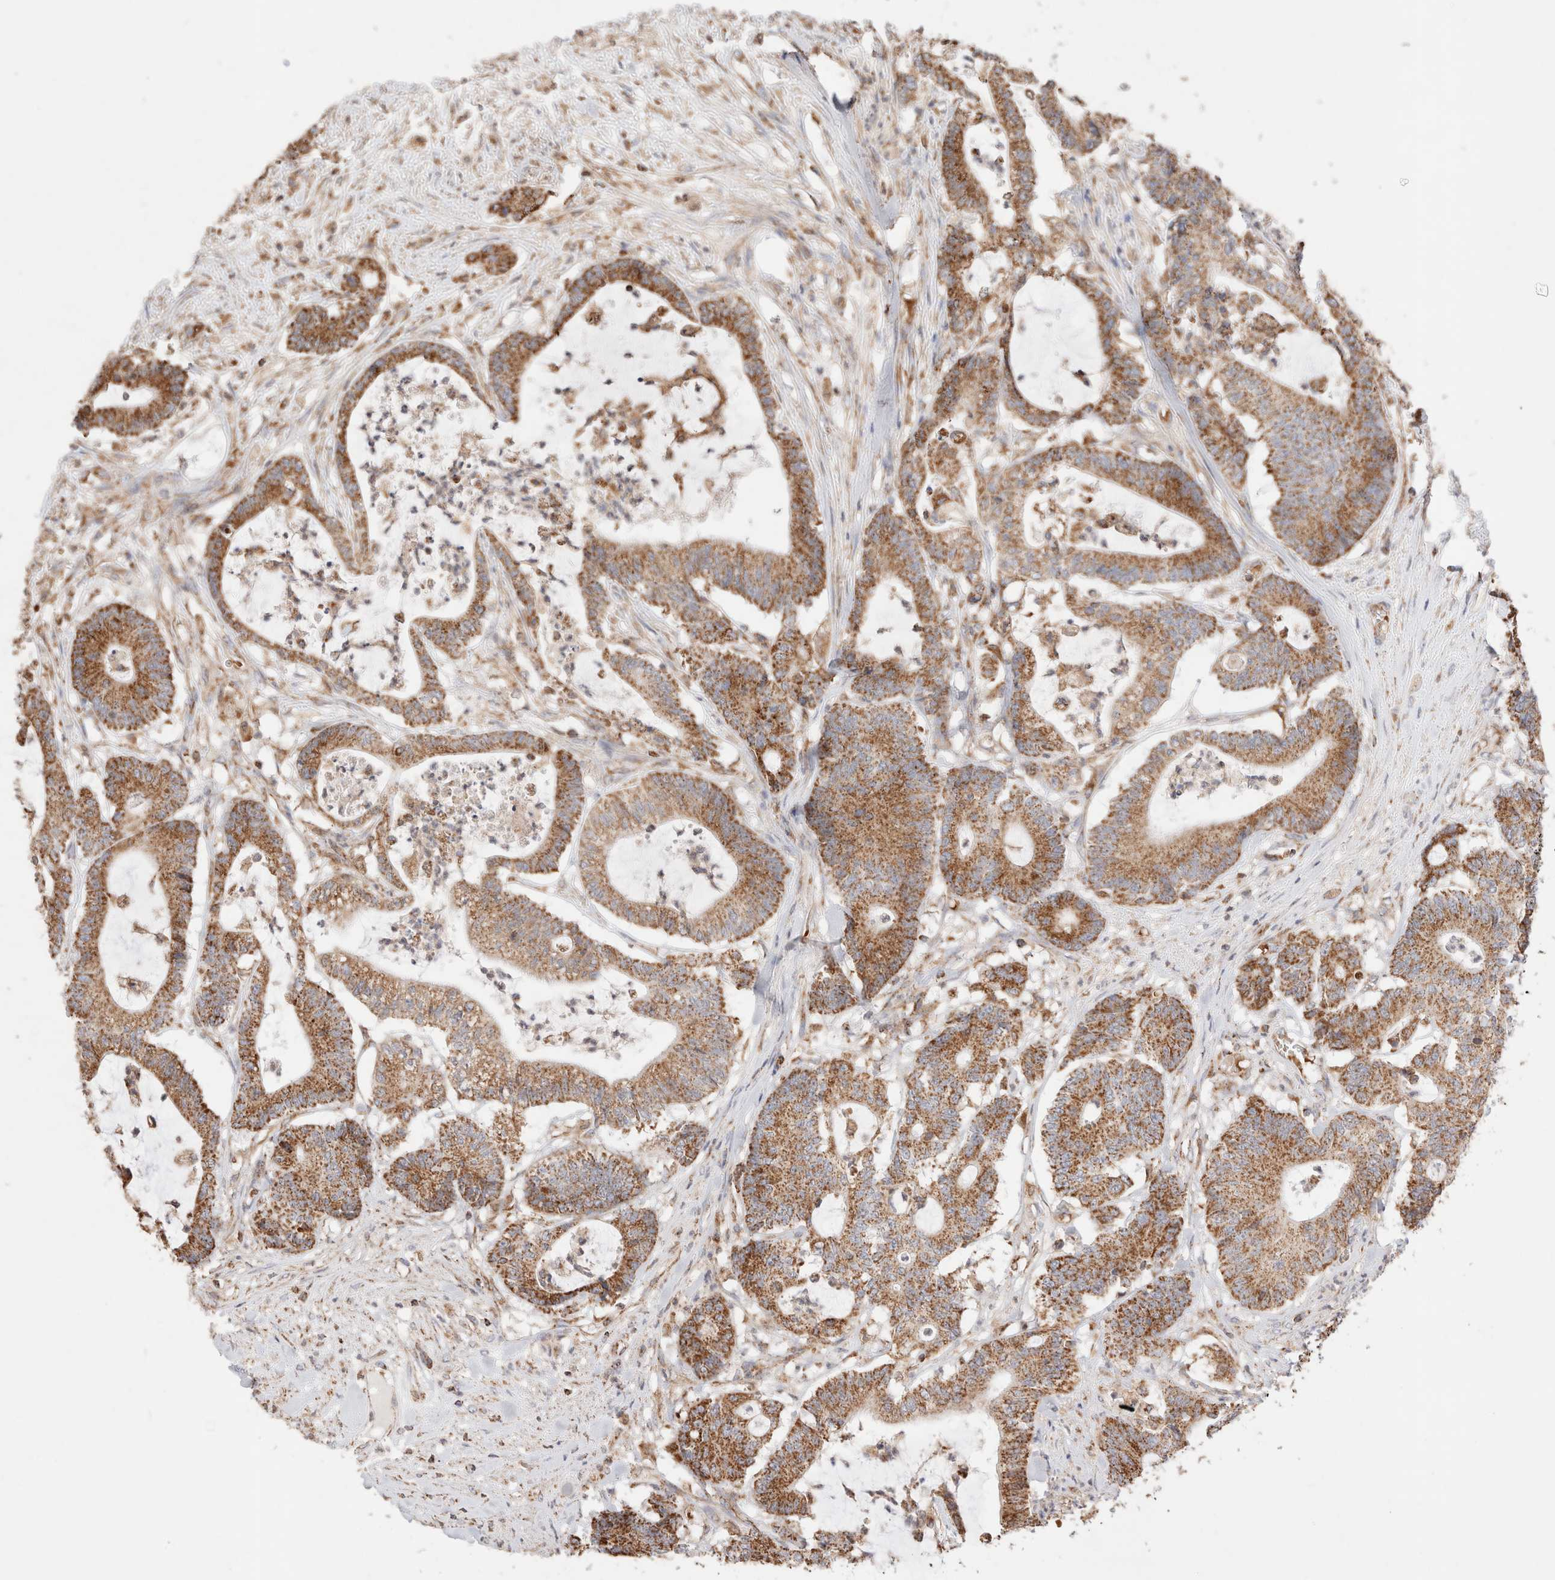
{"staining": {"intensity": "moderate", "quantity": ">75%", "location": "cytoplasmic/membranous"}, "tissue": "colorectal cancer", "cell_type": "Tumor cells", "image_type": "cancer", "snomed": [{"axis": "morphology", "description": "Adenocarcinoma, NOS"}, {"axis": "topography", "description": "Colon"}], "caption": "Colorectal cancer (adenocarcinoma) was stained to show a protein in brown. There is medium levels of moderate cytoplasmic/membranous staining in about >75% of tumor cells. (IHC, brightfield microscopy, high magnification).", "gene": "TMPPE", "patient": {"sex": "female", "age": 84}}